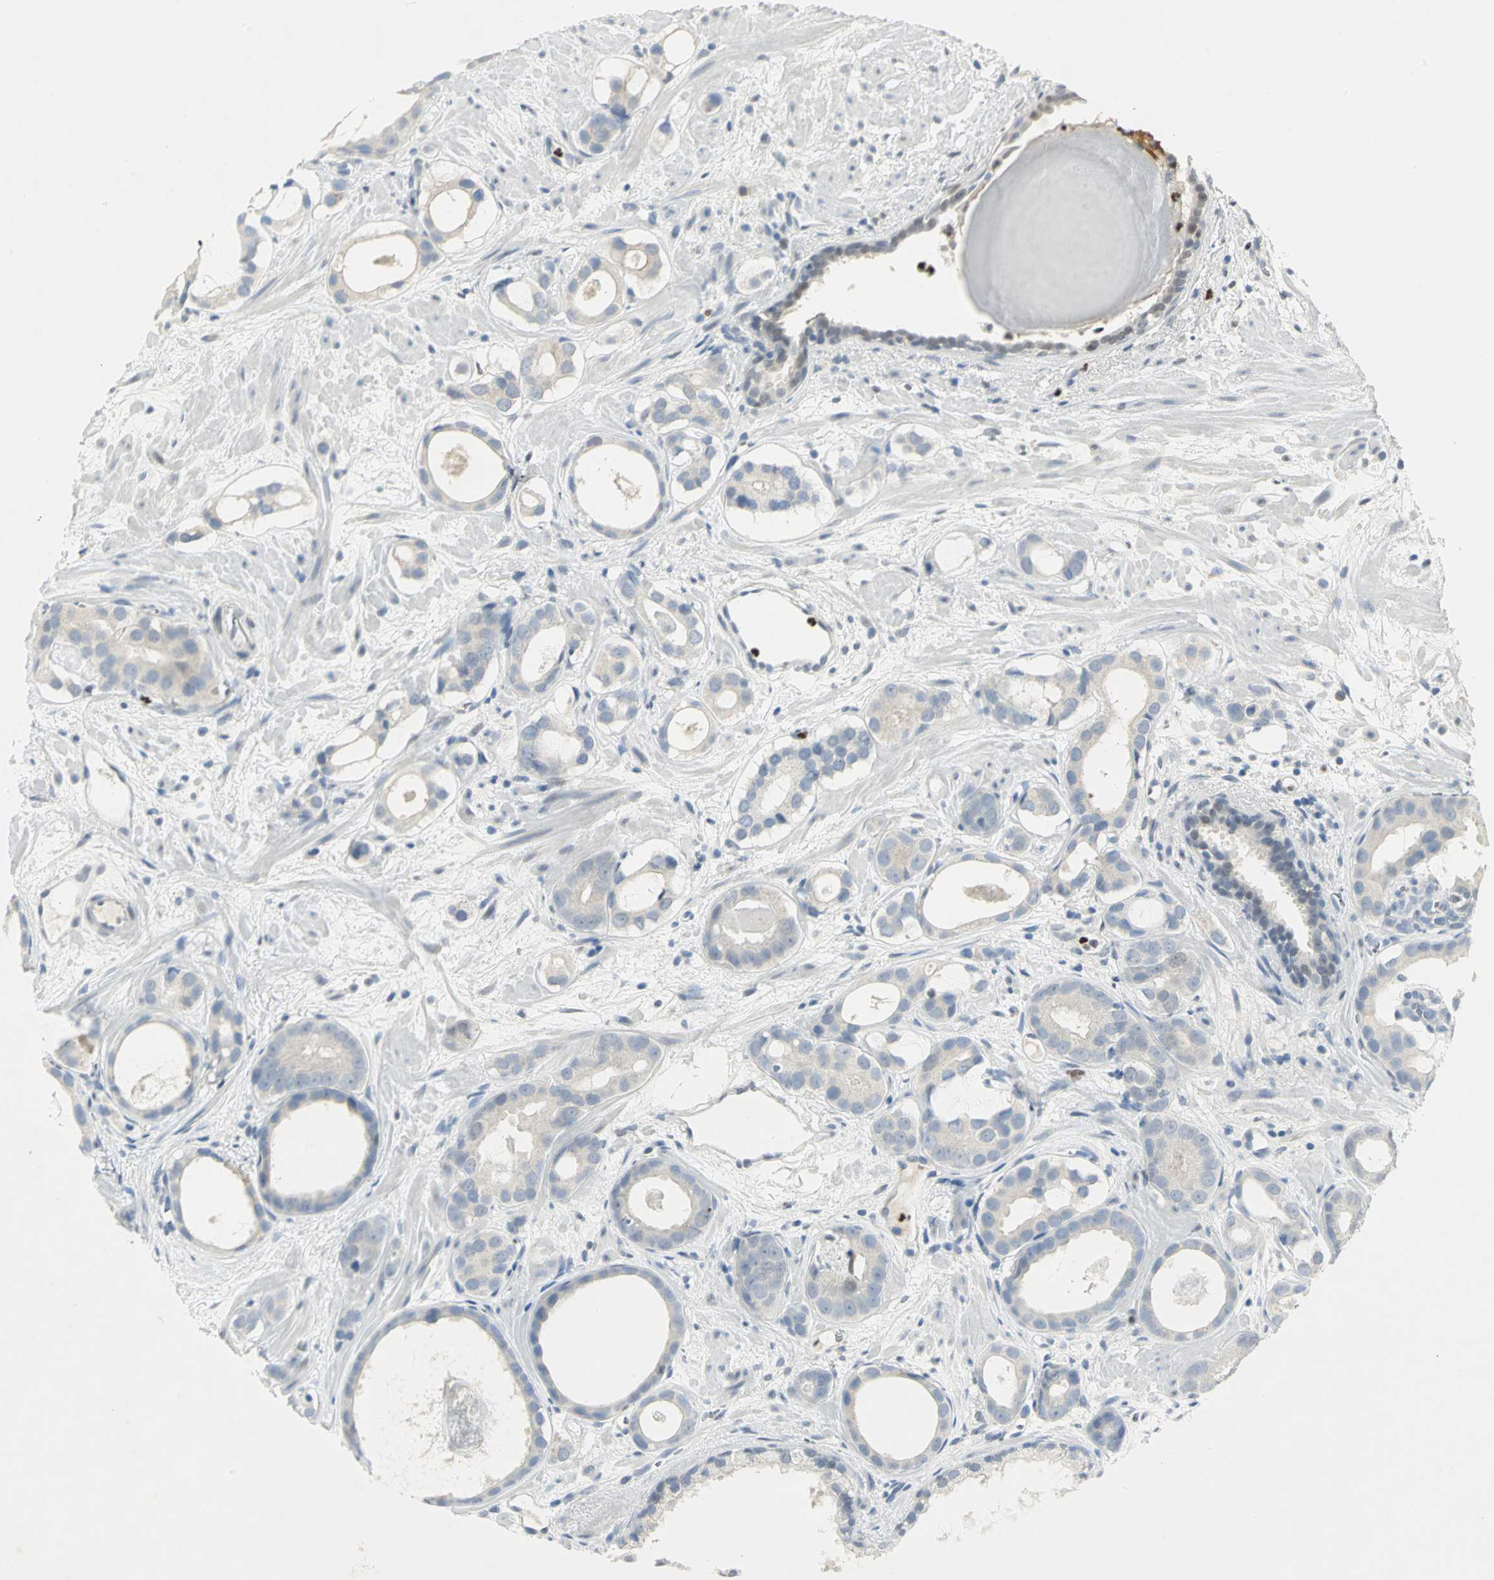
{"staining": {"intensity": "negative", "quantity": "none", "location": "none"}, "tissue": "prostate cancer", "cell_type": "Tumor cells", "image_type": "cancer", "snomed": [{"axis": "morphology", "description": "Adenocarcinoma, Low grade"}, {"axis": "topography", "description": "Prostate"}], "caption": "Prostate adenocarcinoma (low-grade) was stained to show a protein in brown. There is no significant expression in tumor cells.", "gene": "BCL6", "patient": {"sex": "male", "age": 57}}